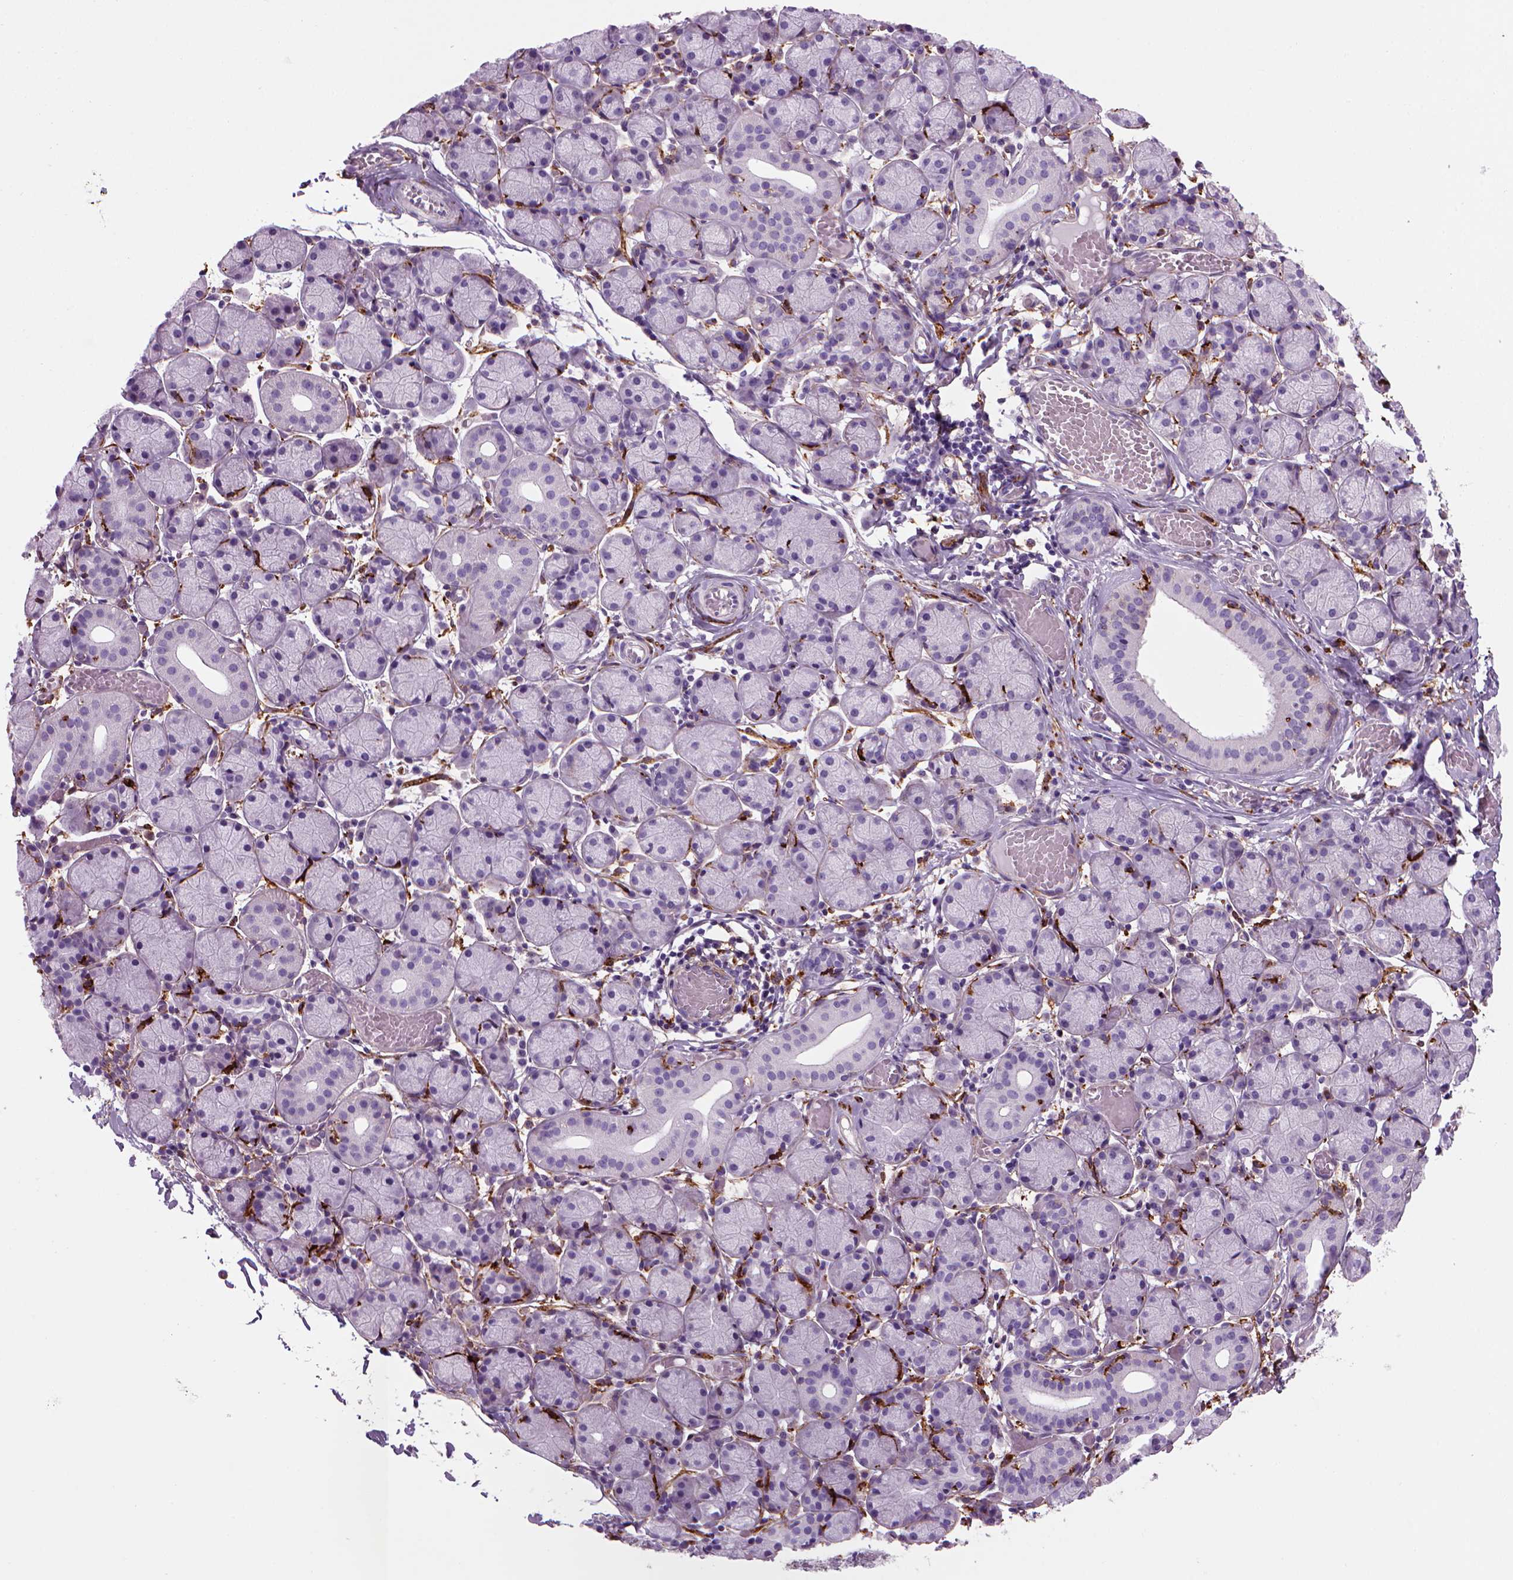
{"staining": {"intensity": "negative", "quantity": "none", "location": "none"}, "tissue": "salivary gland", "cell_type": "Glandular cells", "image_type": "normal", "snomed": [{"axis": "morphology", "description": "Normal tissue, NOS"}, {"axis": "topography", "description": "Salivary gland"}], "caption": "Immunohistochemical staining of normal salivary gland reveals no significant staining in glandular cells. Nuclei are stained in blue.", "gene": "MARCKS", "patient": {"sex": "female", "age": 24}}